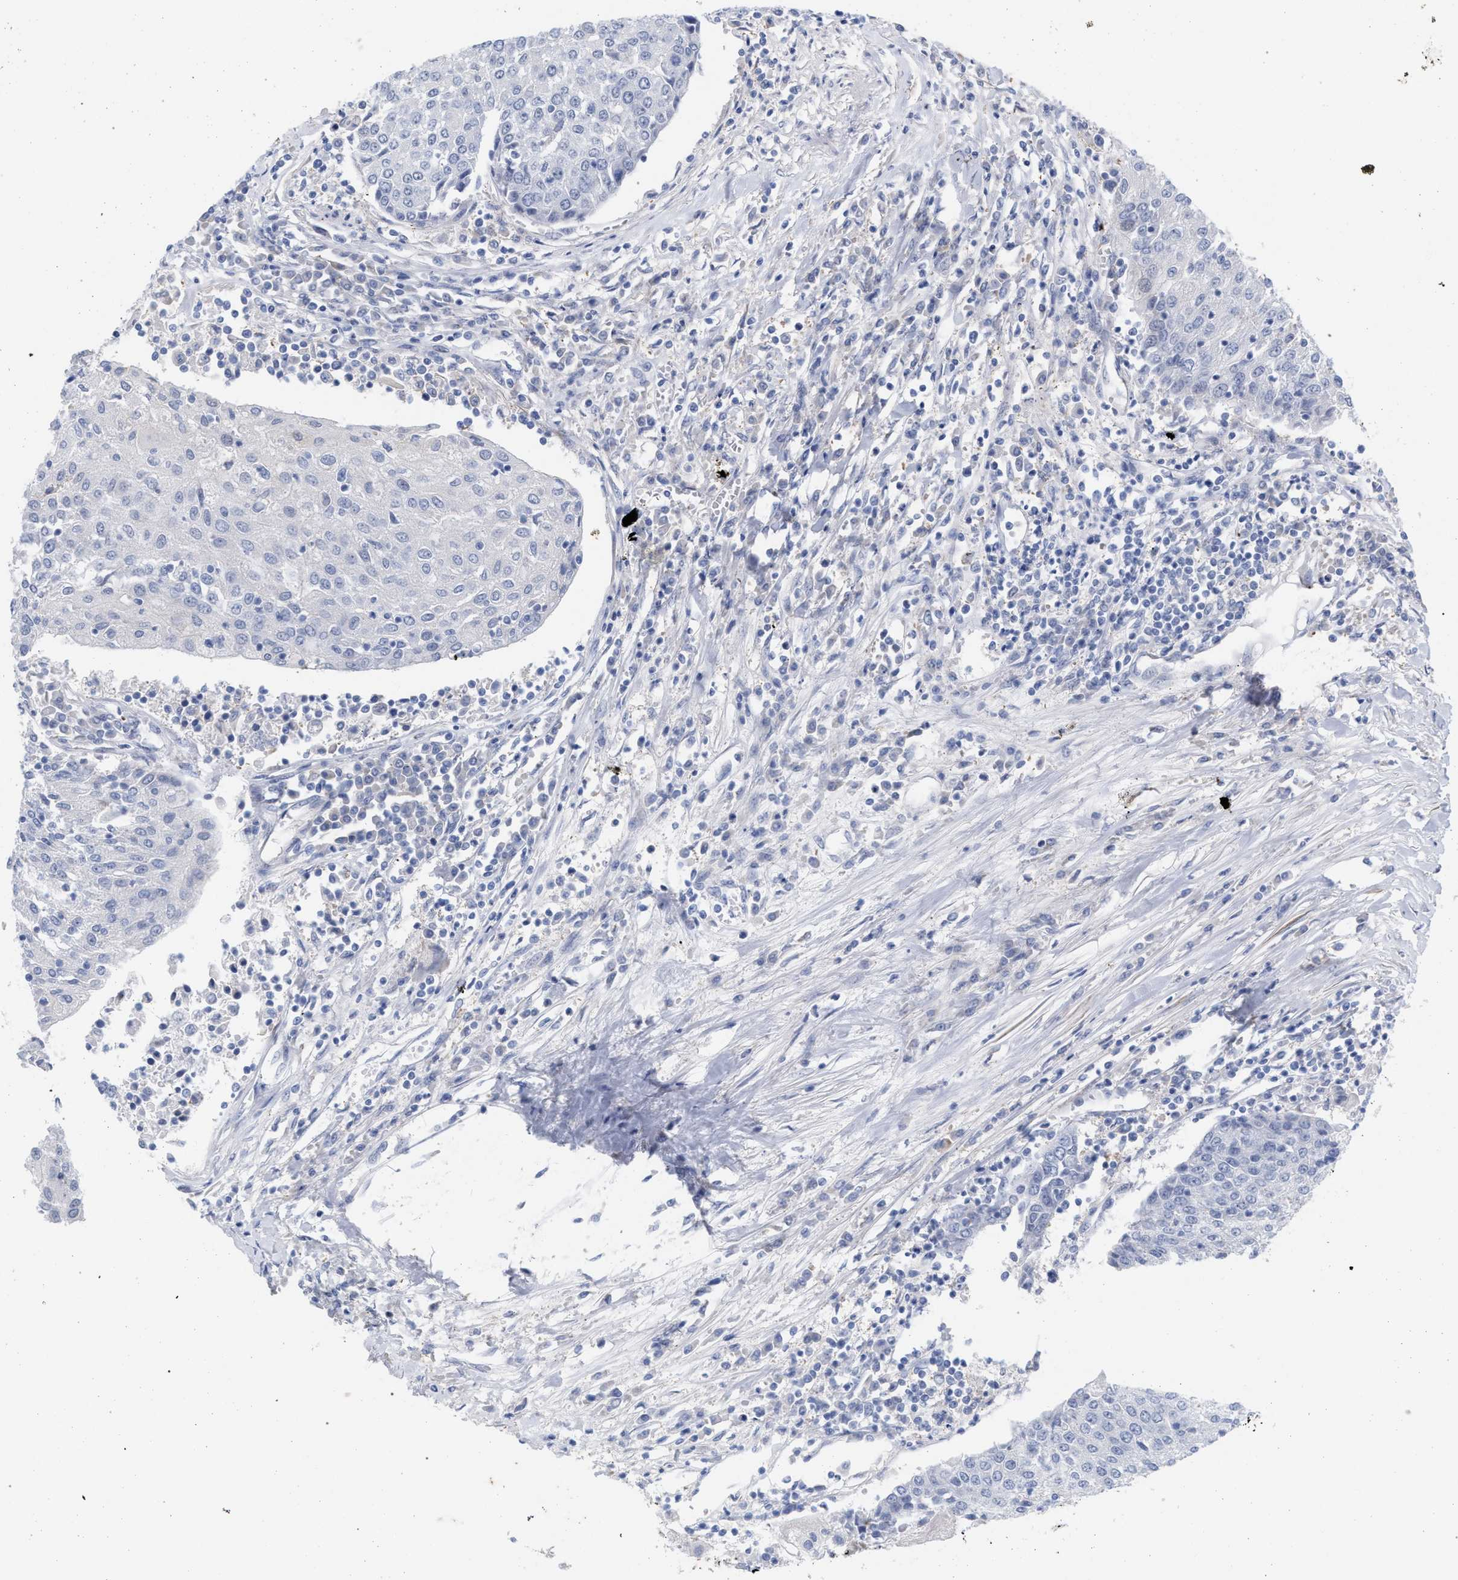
{"staining": {"intensity": "negative", "quantity": "none", "location": "none"}, "tissue": "urothelial cancer", "cell_type": "Tumor cells", "image_type": "cancer", "snomed": [{"axis": "morphology", "description": "Urothelial carcinoma, High grade"}, {"axis": "topography", "description": "Urinary bladder"}], "caption": "Immunohistochemistry (IHC) histopathology image of neoplastic tissue: high-grade urothelial carcinoma stained with DAB (3,3'-diaminobenzidine) displays no significant protein expression in tumor cells.", "gene": "FHOD3", "patient": {"sex": "female", "age": 85}}